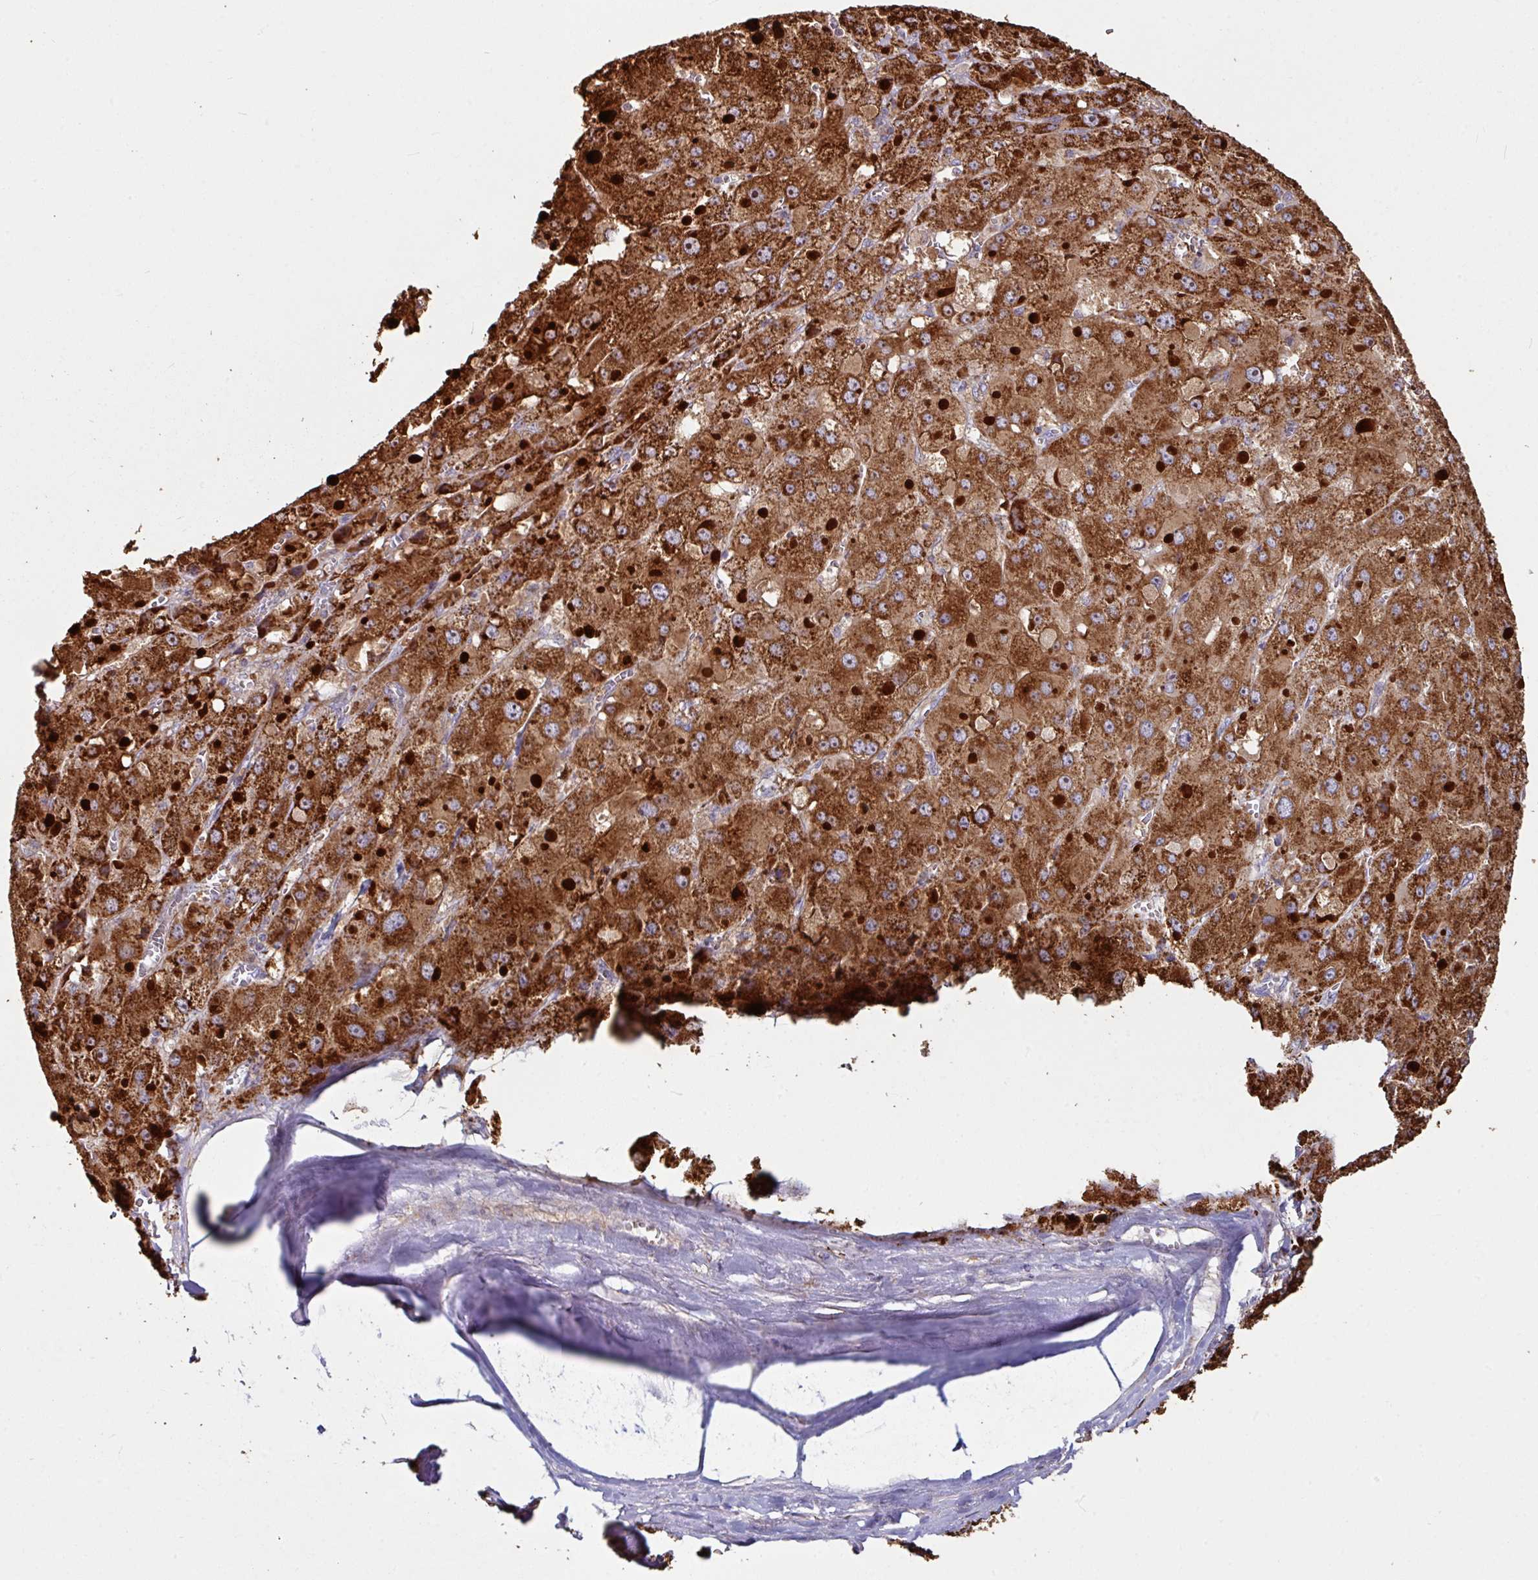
{"staining": {"intensity": "strong", "quantity": ">75%", "location": "cytoplasmic/membranous"}, "tissue": "liver cancer", "cell_type": "Tumor cells", "image_type": "cancer", "snomed": [{"axis": "morphology", "description": "Carcinoma, Hepatocellular, NOS"}, {"axis": "topography", "description": "Liver"}], "caption": "The photomicrograph reveals staining of liver cancer (hepatocellular carcinoma), revealing strong cytoplasmic/membranous protein expression (brown color) within tumor cells.", "gene": "OR2D3", "patient": {"sex": "female", "age": 73}}